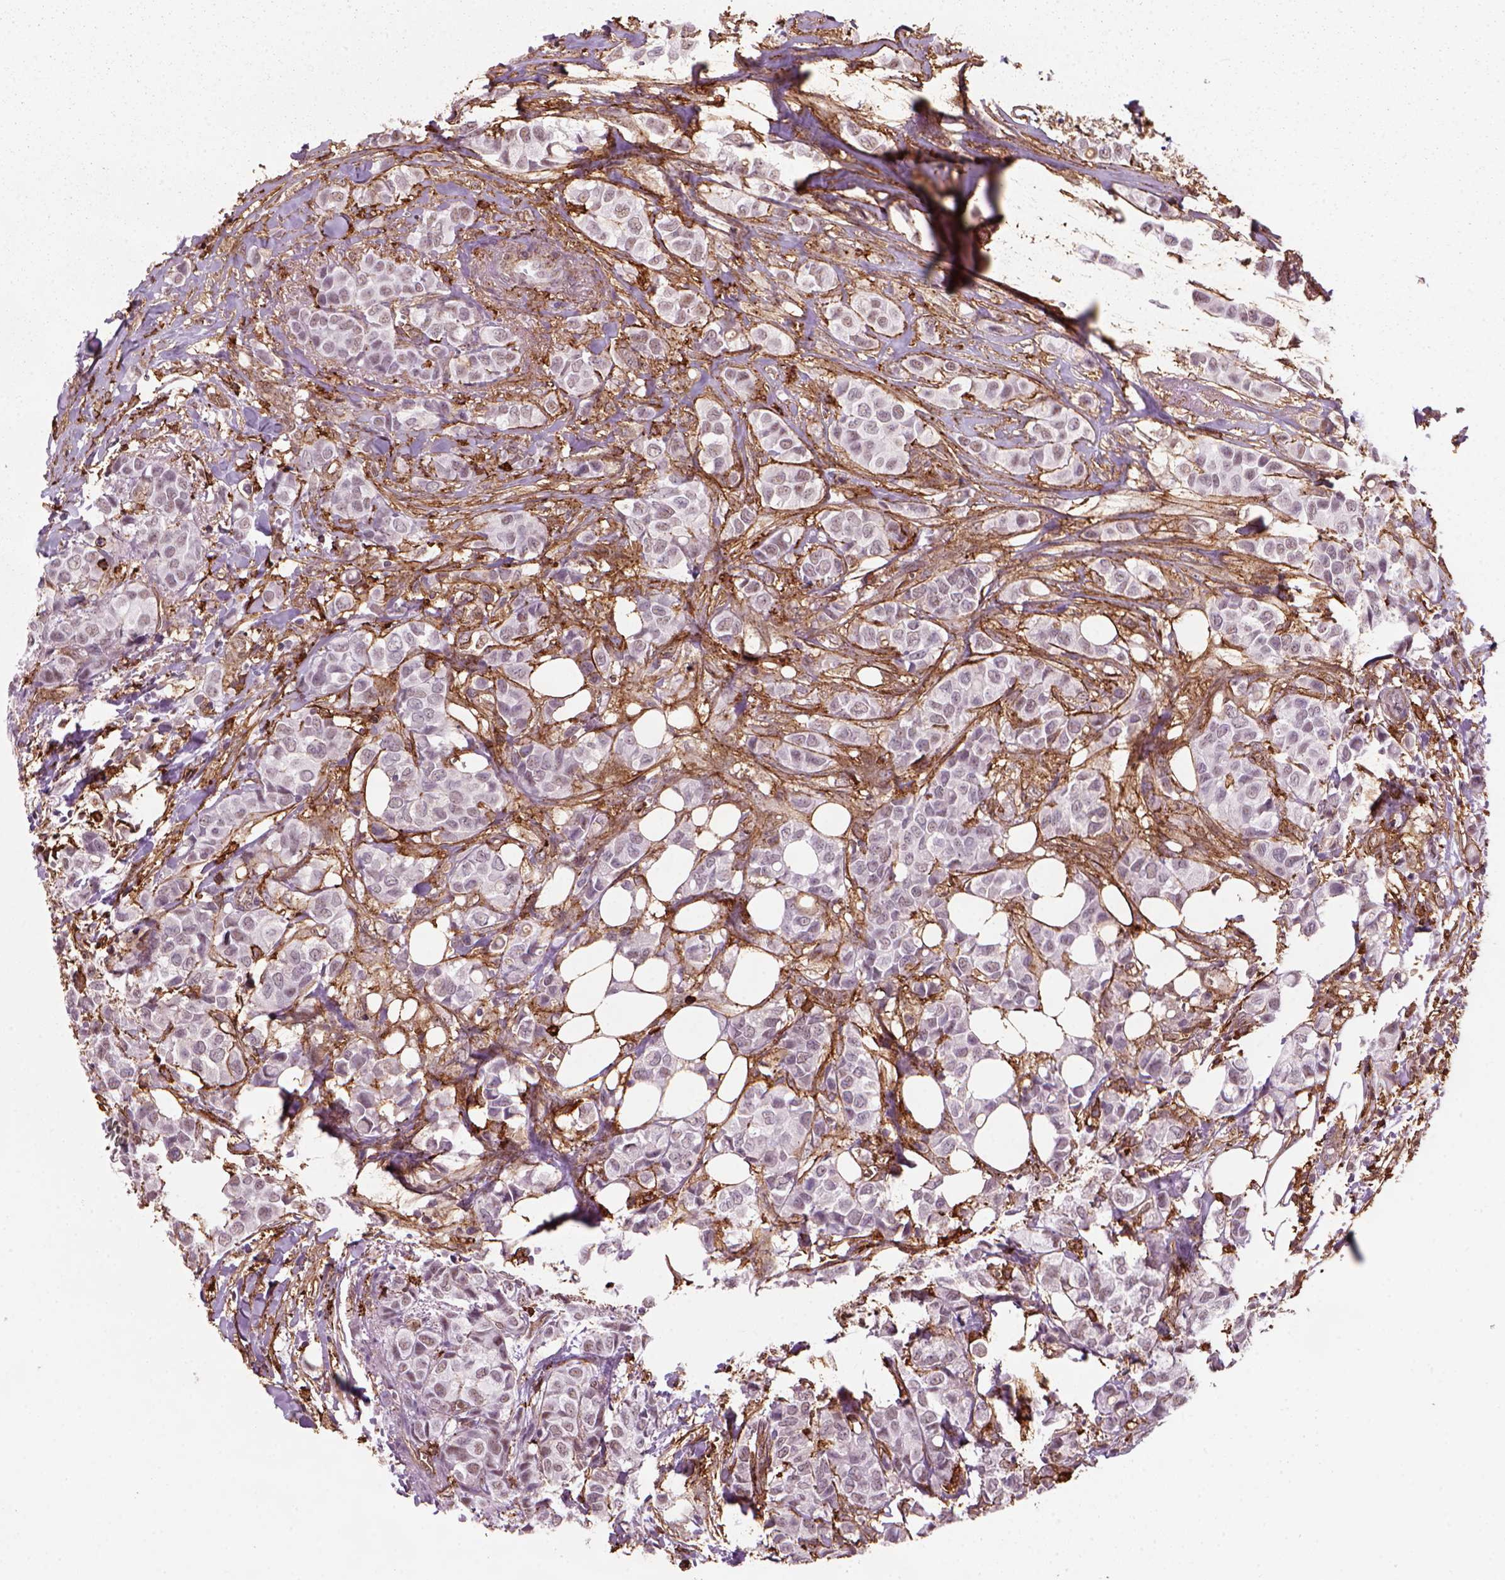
{"staining": {"intensity": "negative", "quantity": "none", "location": "none"}, "tissue": "breast cancer", "cell_type": "Tumor cells", "image_type": "cancer", "snomed": [{"axis": "morphology", "description": "Duct carcinoma"}, {"axis": "topography", "description": "Breast"}], "caption": "DAB immunohistochemical staining of human breast cancer reveals no significant positivity in tumor cells.", "gene": "MARCKS", "patient": {"sex": "female", "age": 85}}